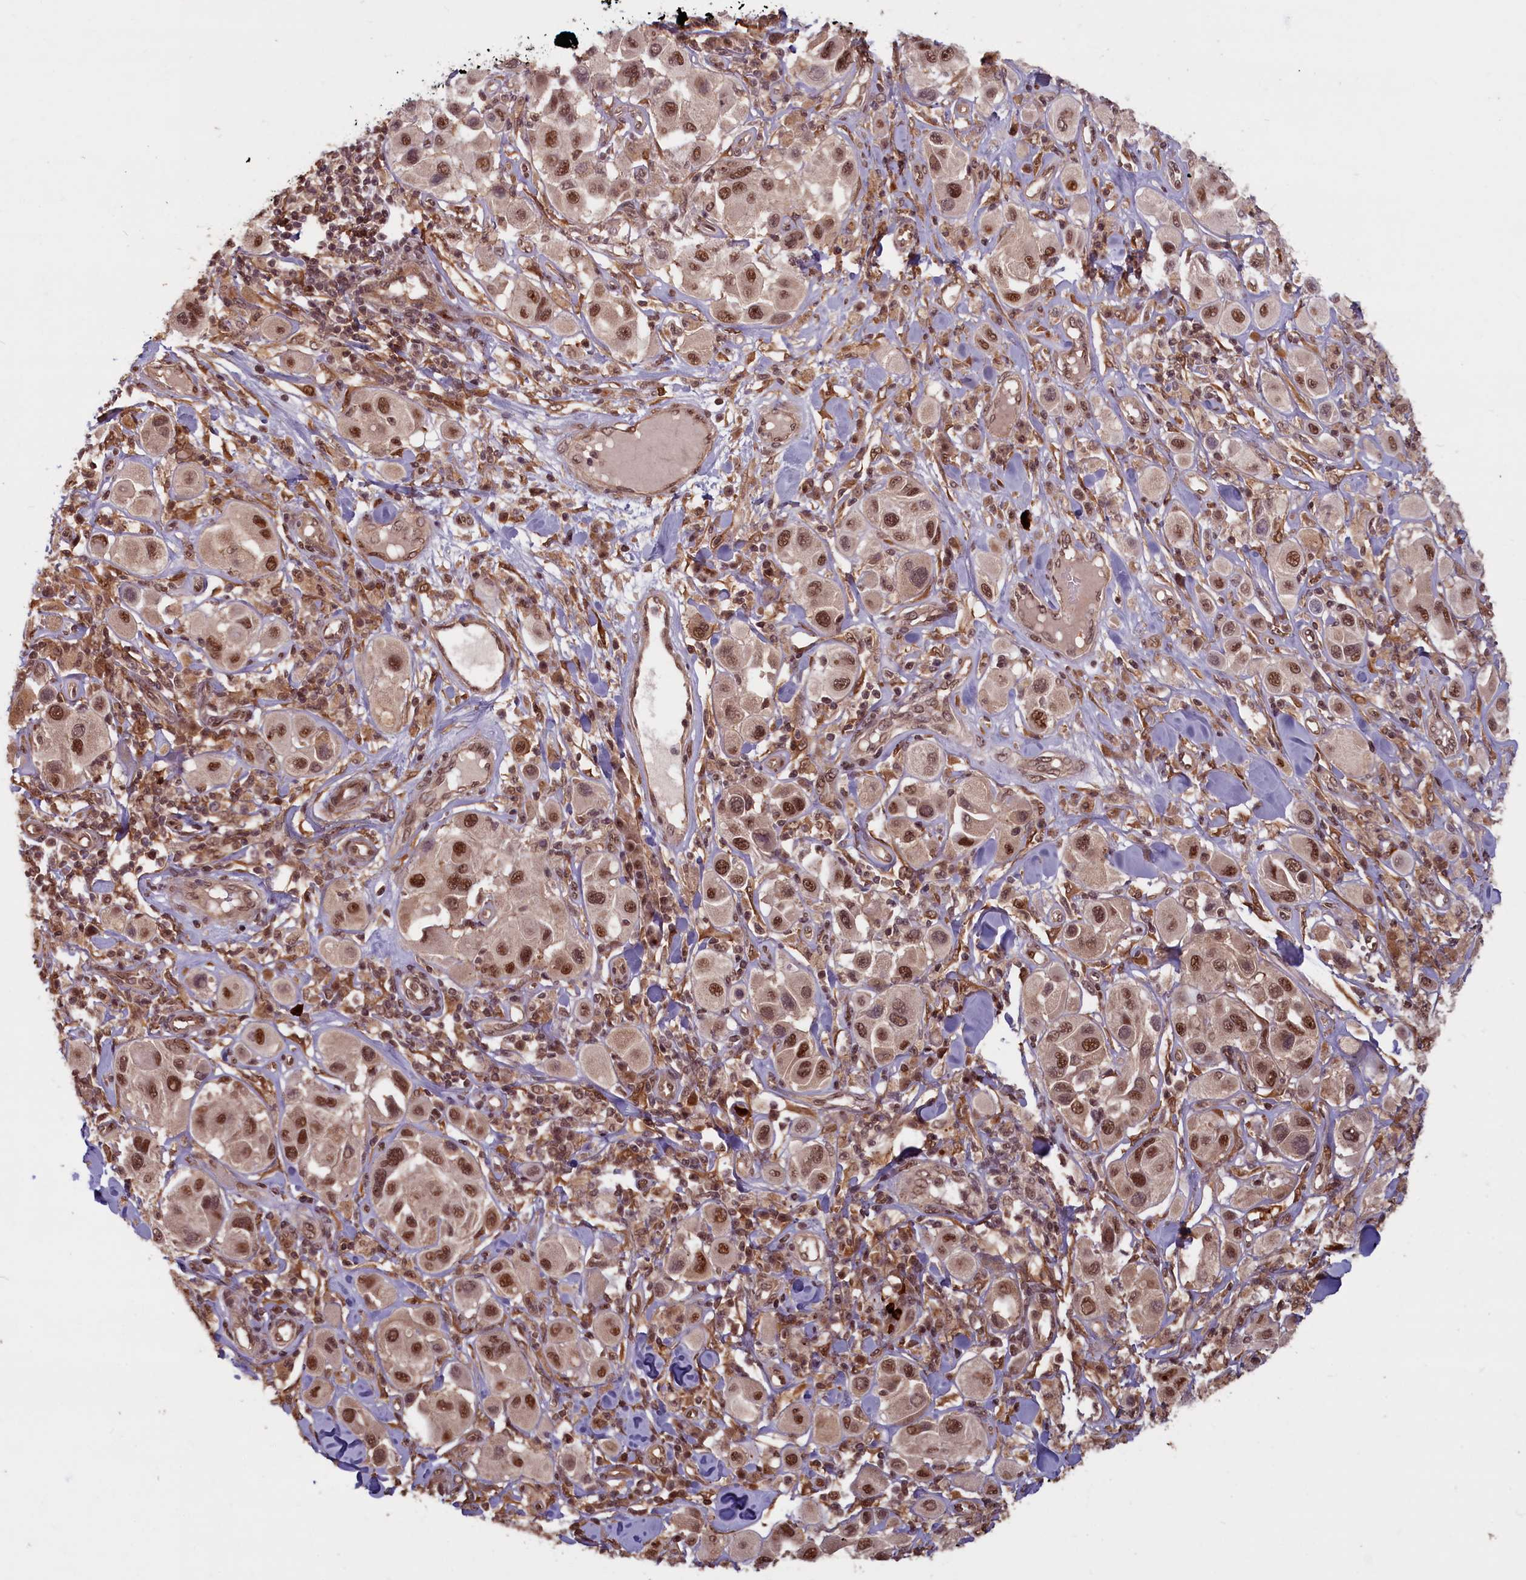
{"staining": {"intensity": "moderate", "quantity": ">75%", "location": "nuclear"}, "tissue": "melanoma", "cell_type": "Tumor cells", "image_type": "cancer", "snomed": [{"axis": "morphology", "description": "Malignant melanoma, Metastatic site"}, {"axis": "topography", "description": "Skin"}], "caption": "Immunohistochemical staining of melanoma reveals medium levels of moderate nuclear protein positivity in approximately >75% of tumor cells.", "gene": "HIF3A", "patient": {"sex": "male", "age": 41}}